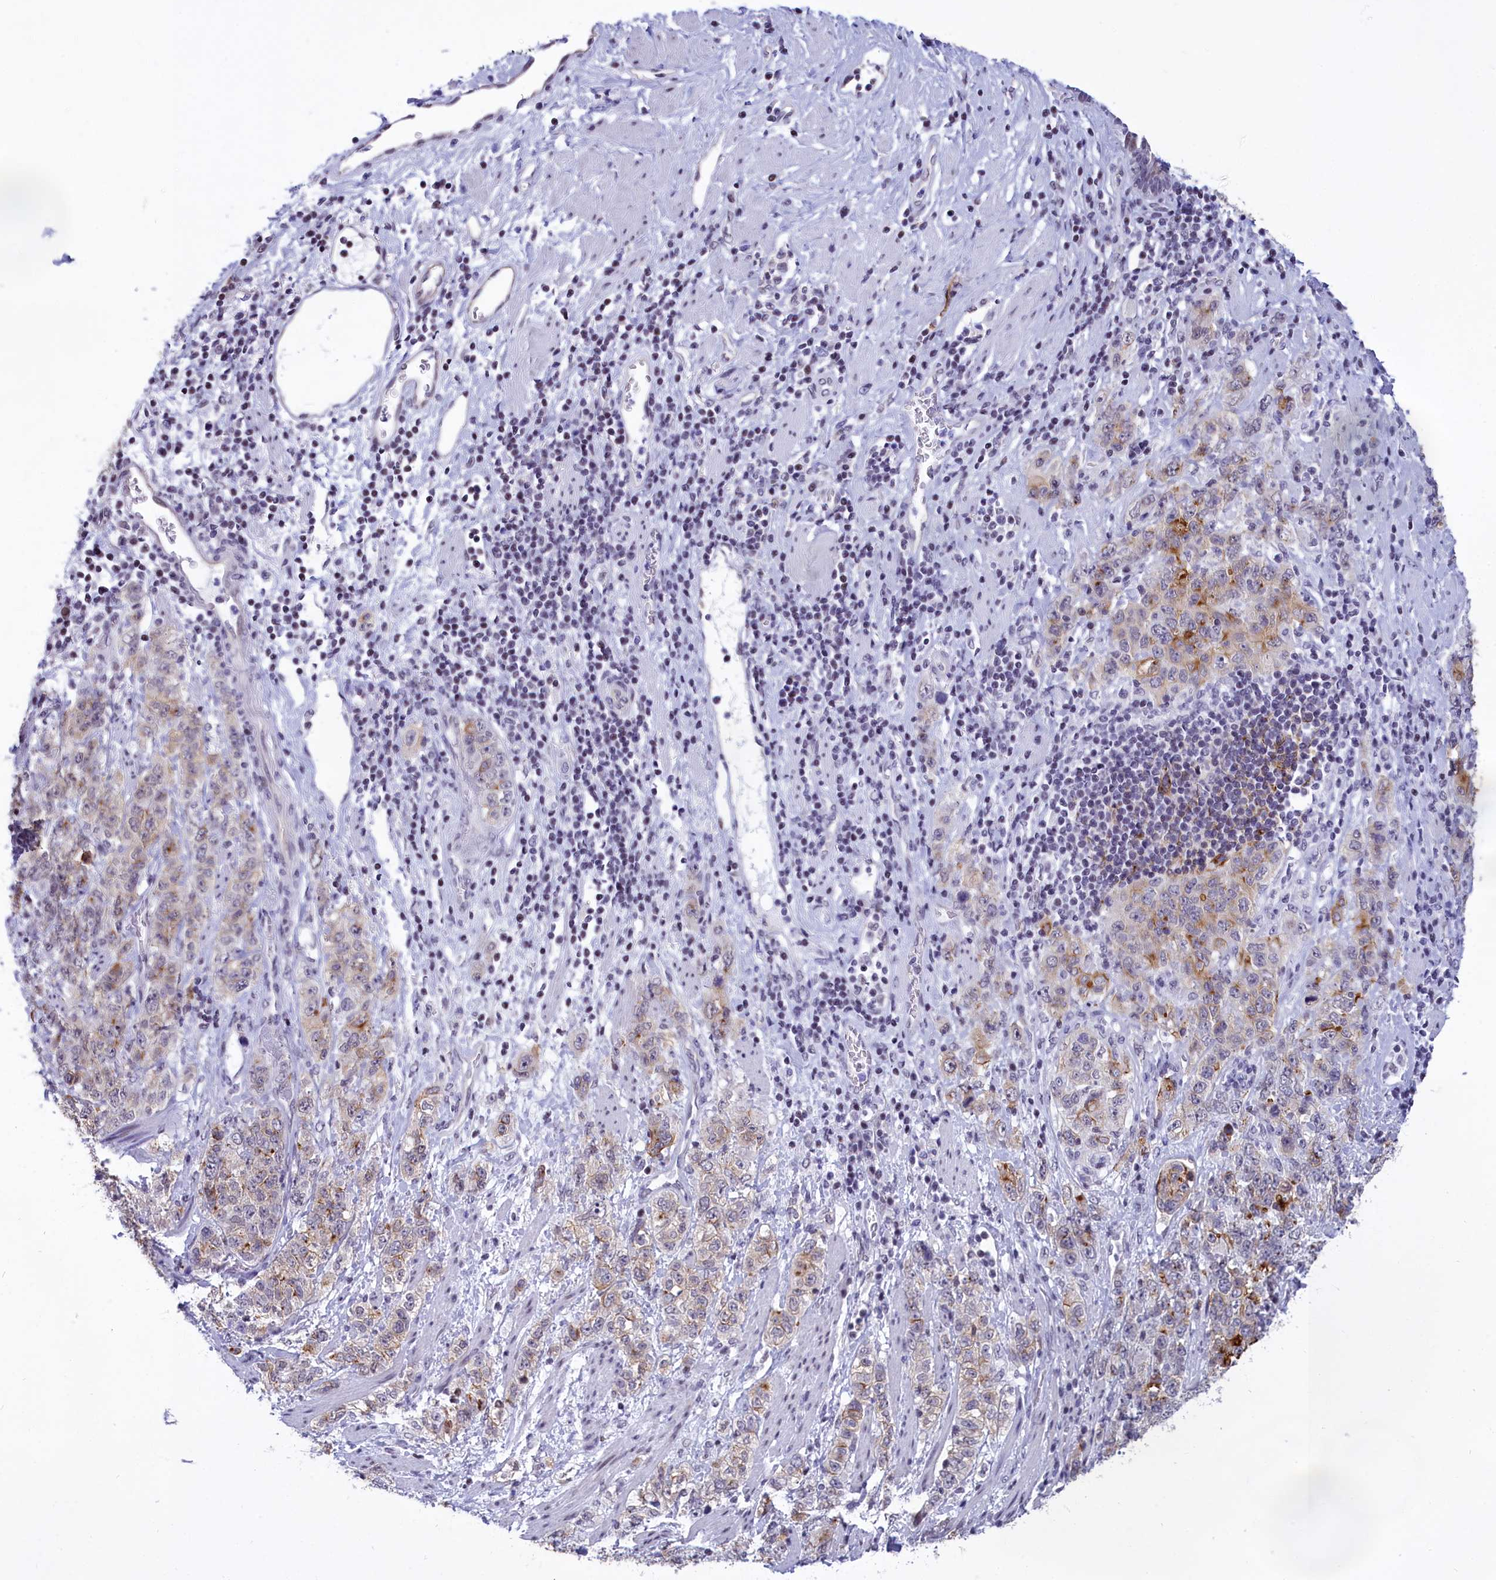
{"staining": {"intensity": "strong", "quantity": "<25%", "location": "cytoplasmic/membranous"}, "tissue": "stomach cancer", "cell_type": "Tumor cells", "image_type": "cancer", "snomed": [{"axis": "morphology", "description": "Adenocarcinoma, NOS"}, {"axis": "topography", "description": "Stomach"}], "caption": "High-power microscopy captured an IHC histopathology image of adenocarcinoma (stomach), revealing strong cytoplasmic/membranous staining in about <25% of tumor cells. Nuclei are stained in blue.", "gene": "SPIRE2", "patient": {"sex": "male", "age": 48}}